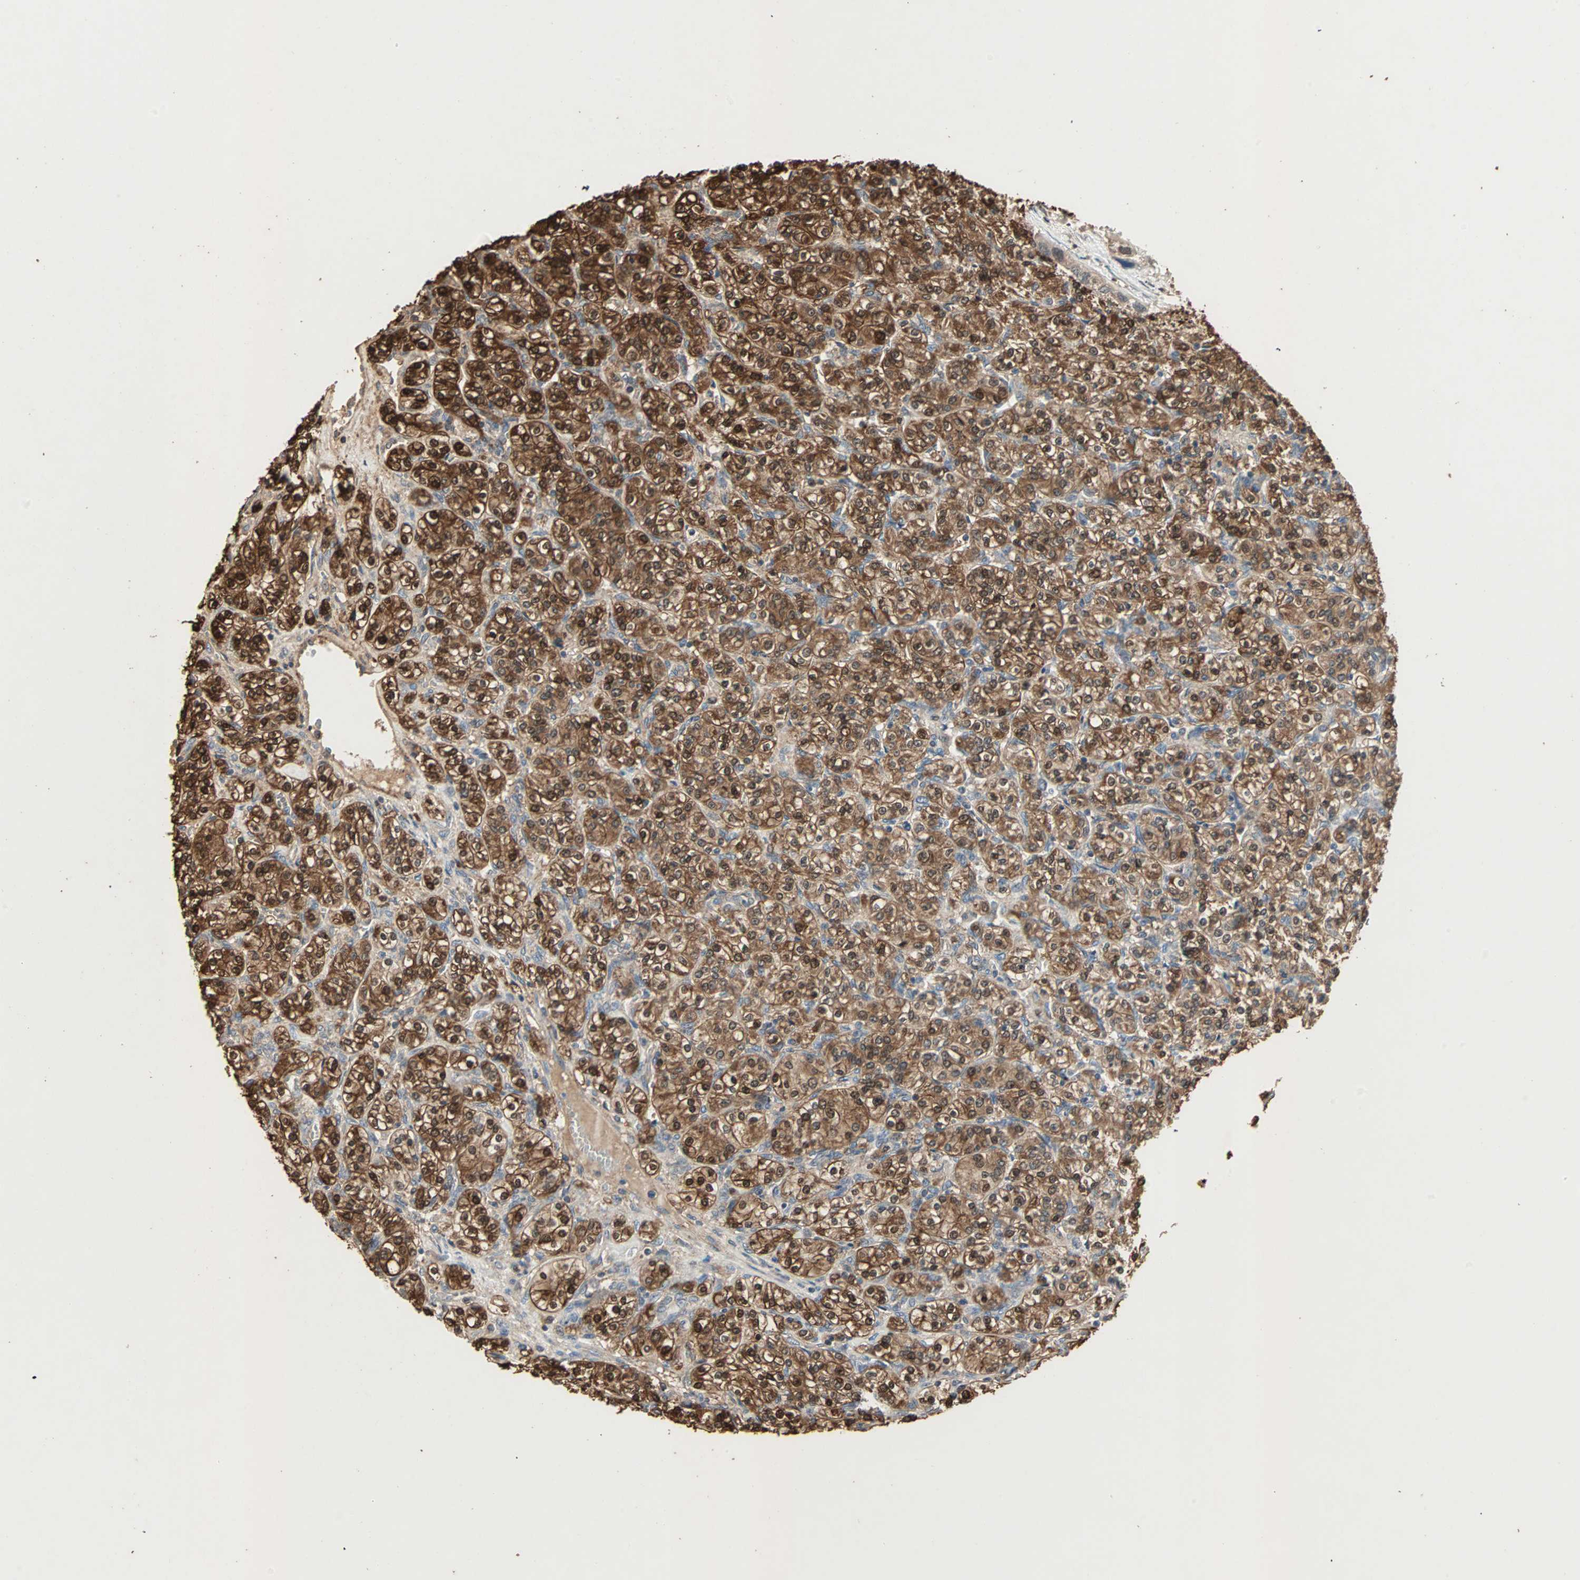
{"staining": {"intensity": "strong", "quantity": ">75%", "location": "cytoplasmic/membranous,nuclear"}, "tissue": "renal cancer", "cell_type": "Tumor cells", "image_type": "cancer", "snomed": [{"axis": "morphology", "description": "Adenocarcinoma, NOS"}, {"axis": "topography", "description": "Kidney"}], "caption": "Protein analysis of adenocarcinoma (renal) tissue demonstrates strong cytoplasmic/membranous and nuclear positivity in about >75% of tumor cells. The protein is shown in brown color, while the nuclei are stained blue.", "gene": "DRG2", "patient": {"sex": "male", "age": 77}}